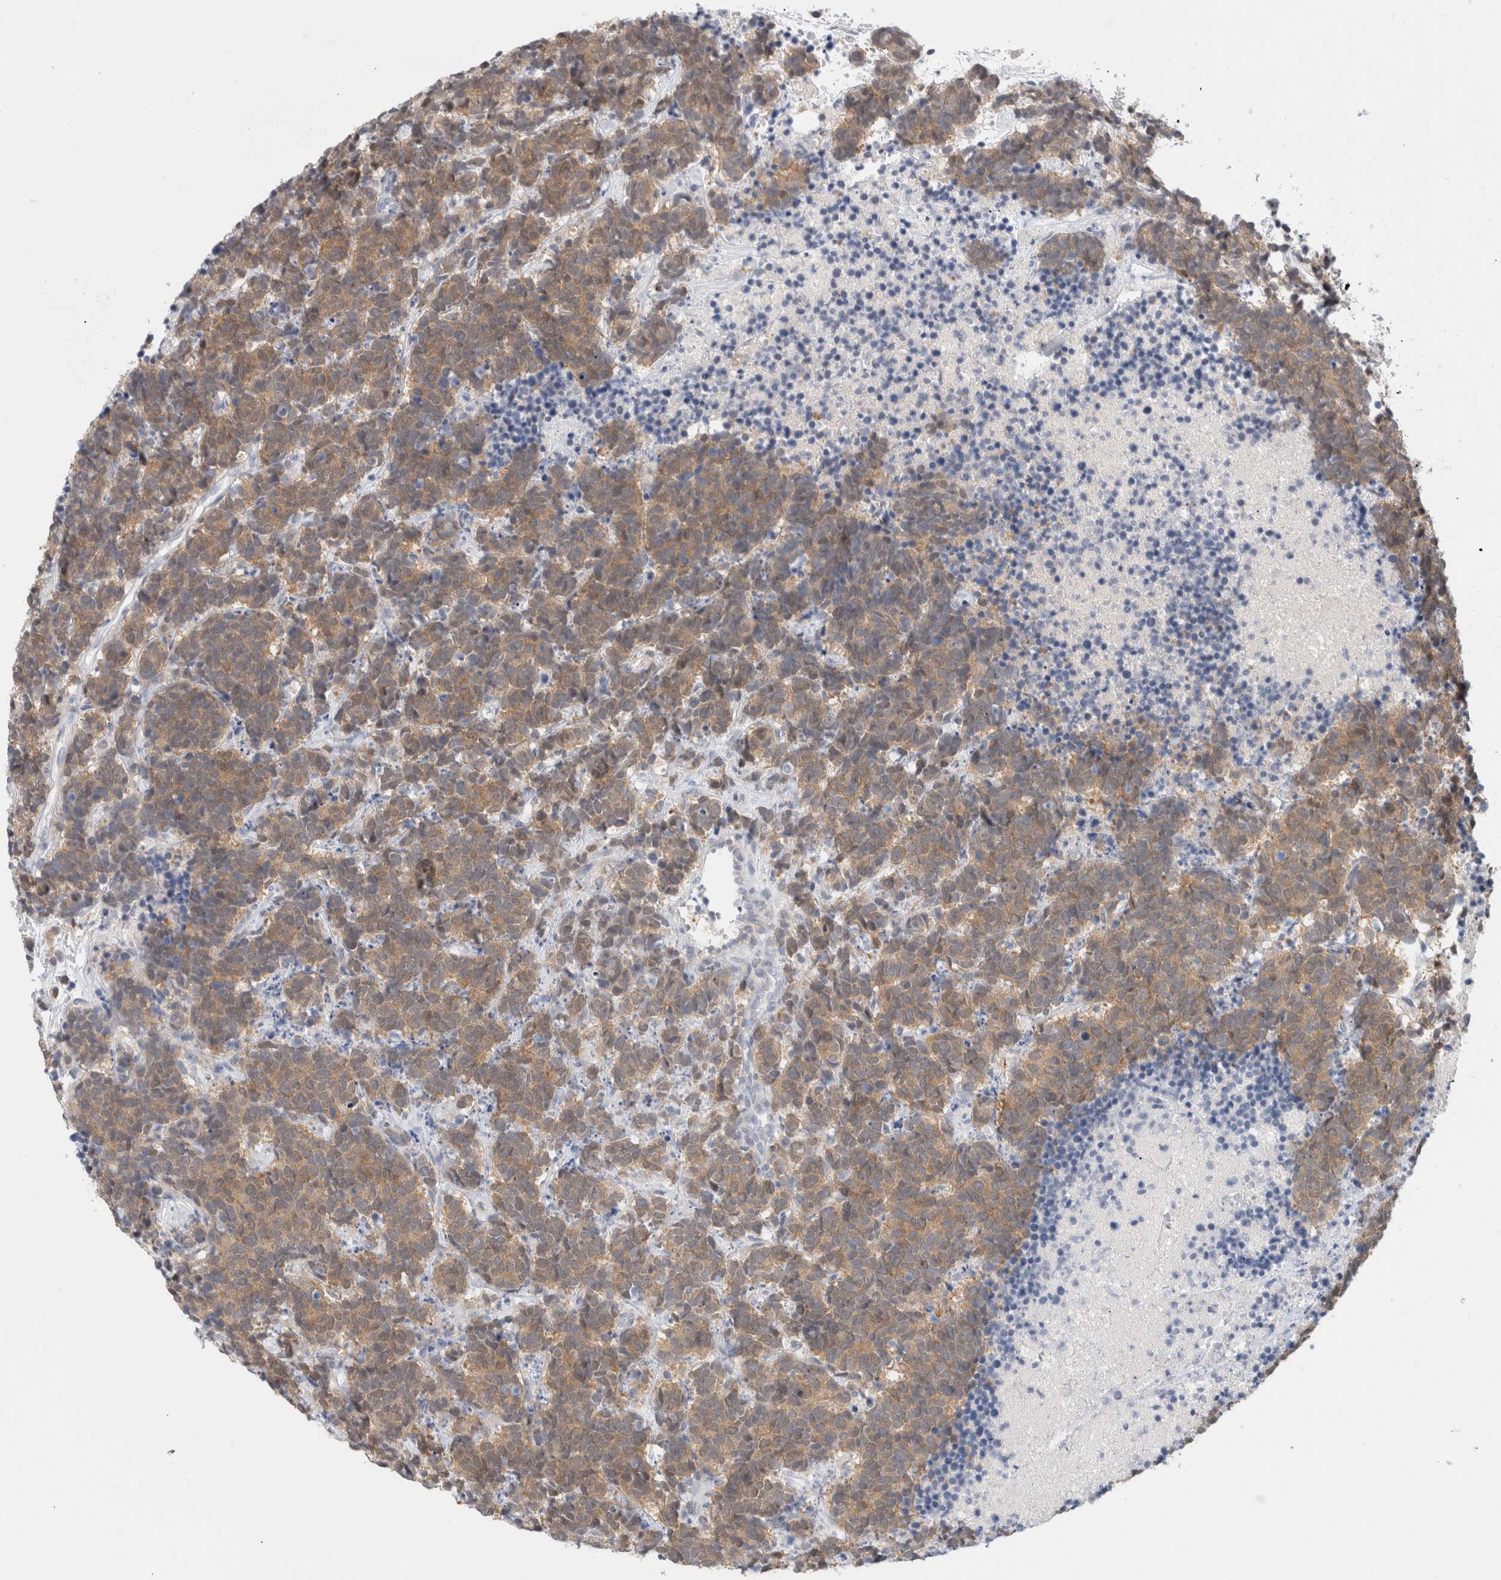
{"staining": {"intensity": "moderate", "quantity": ">75%", "location": "cytoplasmic/membranous"}, "tissue": "carcinoid", "cell_type": "Tumor cells", "image_type": "cancer", "snomed": [{"axis": "morphology", "description": "Carcinoma, NOS"}, {"axis": "morphology", "description": "Carcinoid, malignant, NOS"}, {"axis": "topography", "description": "Urinary bladder"}], "caption": "An immunohistochemistry photomicrograph of neoplastic tissue is shown. Protein staining in brown highlights moderate cytoplasmic/membranous positivity in carcinoid within tumor cells.", "gene": "CASP6", "patient": {"sex": "male", "age": 57}}